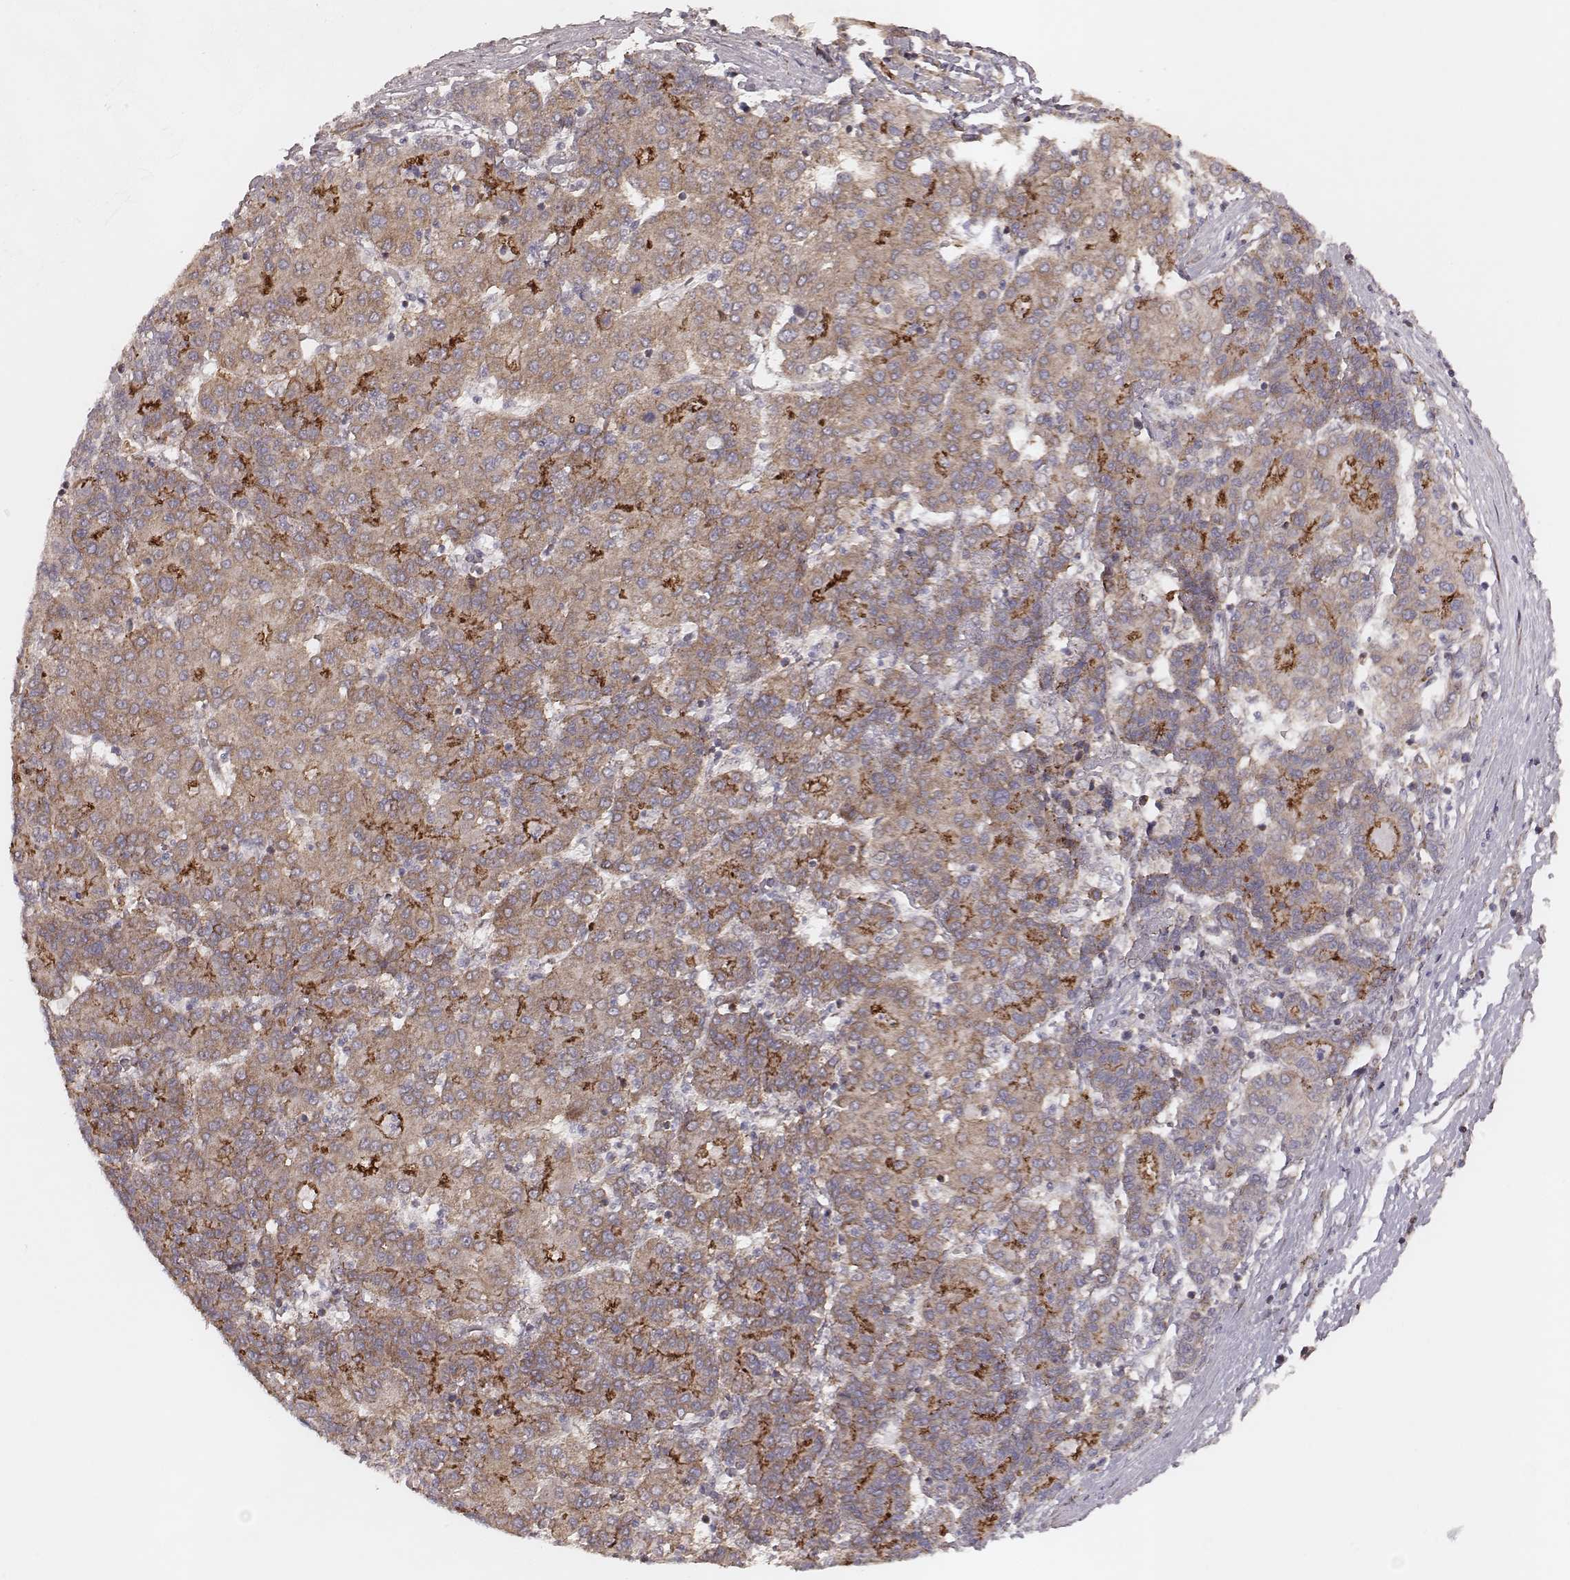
{"staining": {"intensity": "weak", "quantity": ">75%", "location": "cytoplasmic/membranous"}, "tissue": "liver cancer", "cell_type": "Tumor cells", "image_type": "cancer", "snomed": [{"axis": "morphology", "description": "Carcinoma, Hepatocellular, NOS"}, {"axis": "topography", "description": "Liver"}], "caption": "Liver cancer was stained to show a protein in brown. There is low levels of weak cytoplasmic/membranous expression in about >75% of tumor cells. (IHC, brightfield microscopy, high magnification).", "gene": "NDUFA7", "patient": {"sex": "male", "age": 65}}